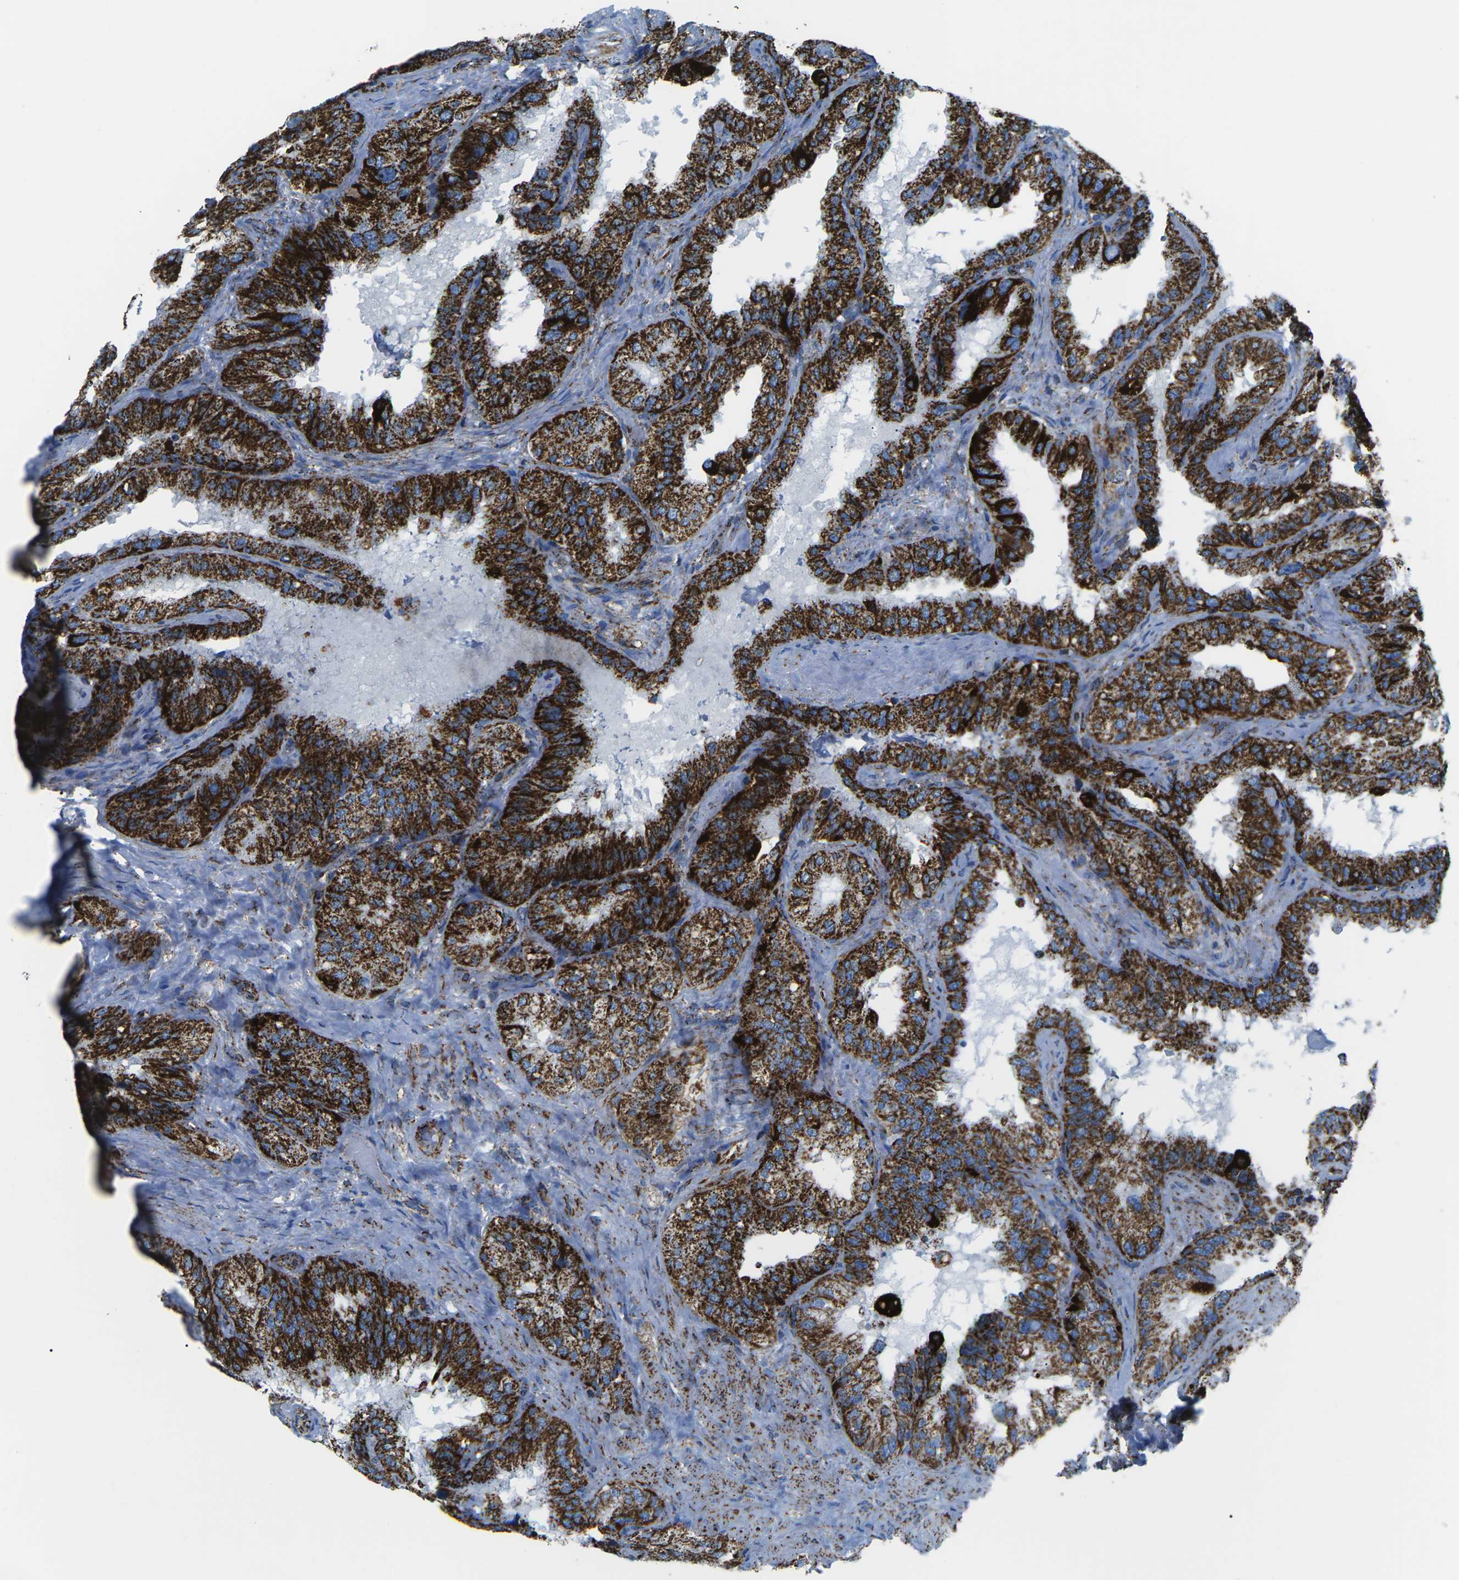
{"staining": {"intensity": "strong", "quantity": ">75%", "location": "cytoplasmic/membranous"}, "tissue": "seminal vesicle", "cell_type": "Glandular cells", "image_type": "normal", "snomed": [{"axis": "morphology", "description": "Normal tissue, NOS"}, {"axis": "topography", "description": "Seminal veicle"}], "caption": "Immunohistochemistry (DAB (3,3'-diaminobenzidine)) staining of unremarkable seminal vesicle demonstrates strong cytoplasmic/membranous protein expression in approximately >75% of glandular cells.", "gene": "MT", "patient": {"sex": "male", "age": 68}}